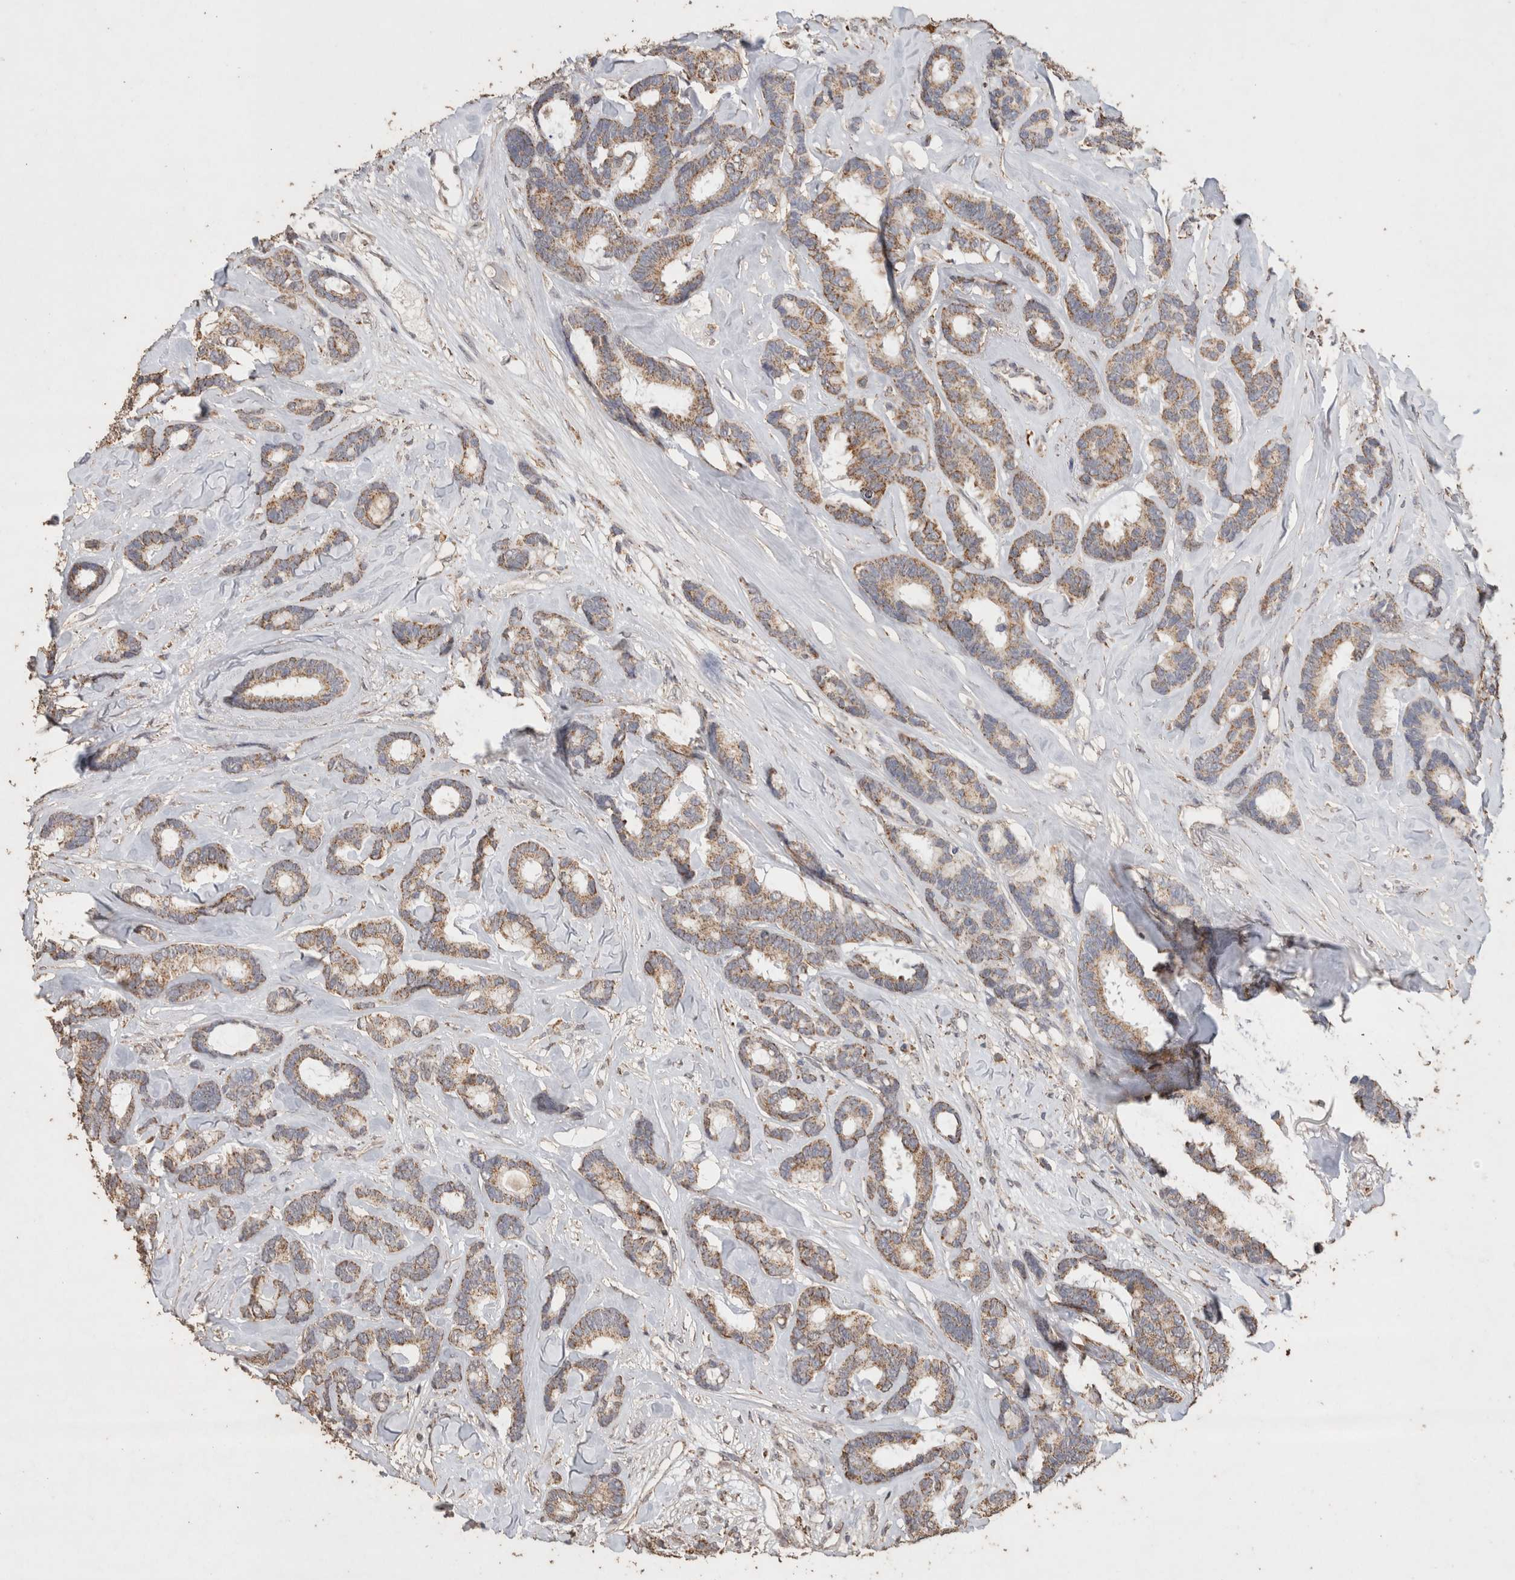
{"staining": {"intensity": "weak", "quantity": ">75%", "location": "cytoplasmic/membranous"}, "tissue": "breast cancer", "cell_type": "Tumor cells", "image_type": "cancer", "snomed": [{"axis": "morphology", "description": "Duct carcinoma"}, {"axis": "topography", "description": "Breast"}], "caption": "A micrograph of human infiltrating ductal carcinoma (breast) stained for a protein shows weak cytoplasmic/membranous brown staining in tumor cells.", "gene": "ACADM", "patient": {"sex": "female", "age": 87}}